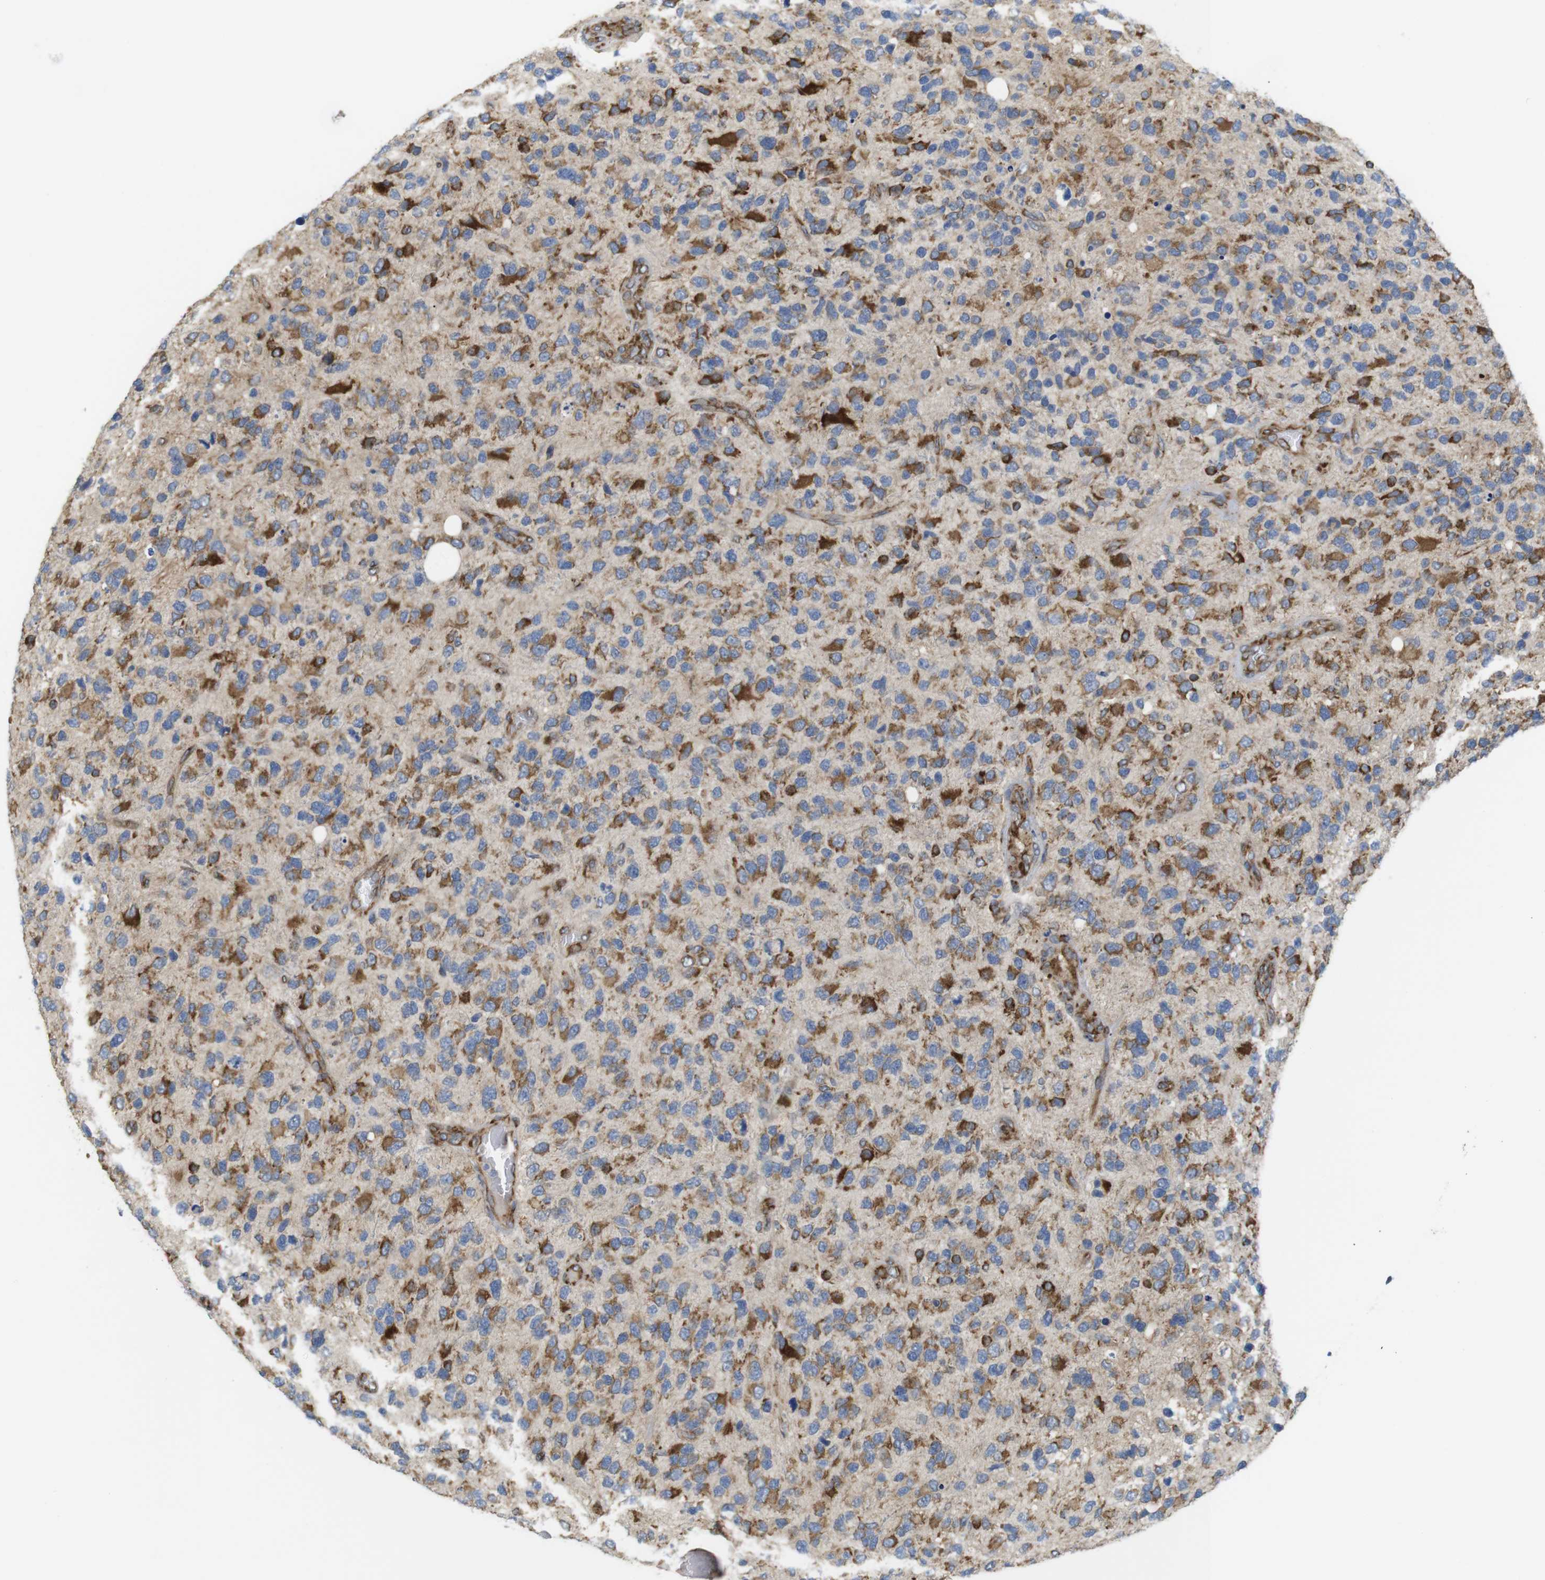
{"staining": {"intensity": "moderate", "quantity": ">75%", "location": "cytoplasmic/membranous"}, "tissue": "glioma", "cell_type": "Tumor cells", "image_type": "cancer", "snomed": [{"axis": "morphology", "description": "Glioma, malignant, High grade"}, {"axis": "topography", "description": "Brain"}], "caption": "Brown immunohistochemical staining in glioma exhibits moderate cytoplasmic/membranous positivity in about >75% of tumor cells. The staining is performed using DAB (3,3'-diaminobenzidine) brown chromogen to label protein expression. The nuclei are counter-stained blue using hematoxylin.", "gene": "PCNX2", "patient": {"sex": "female", "age": 58}}